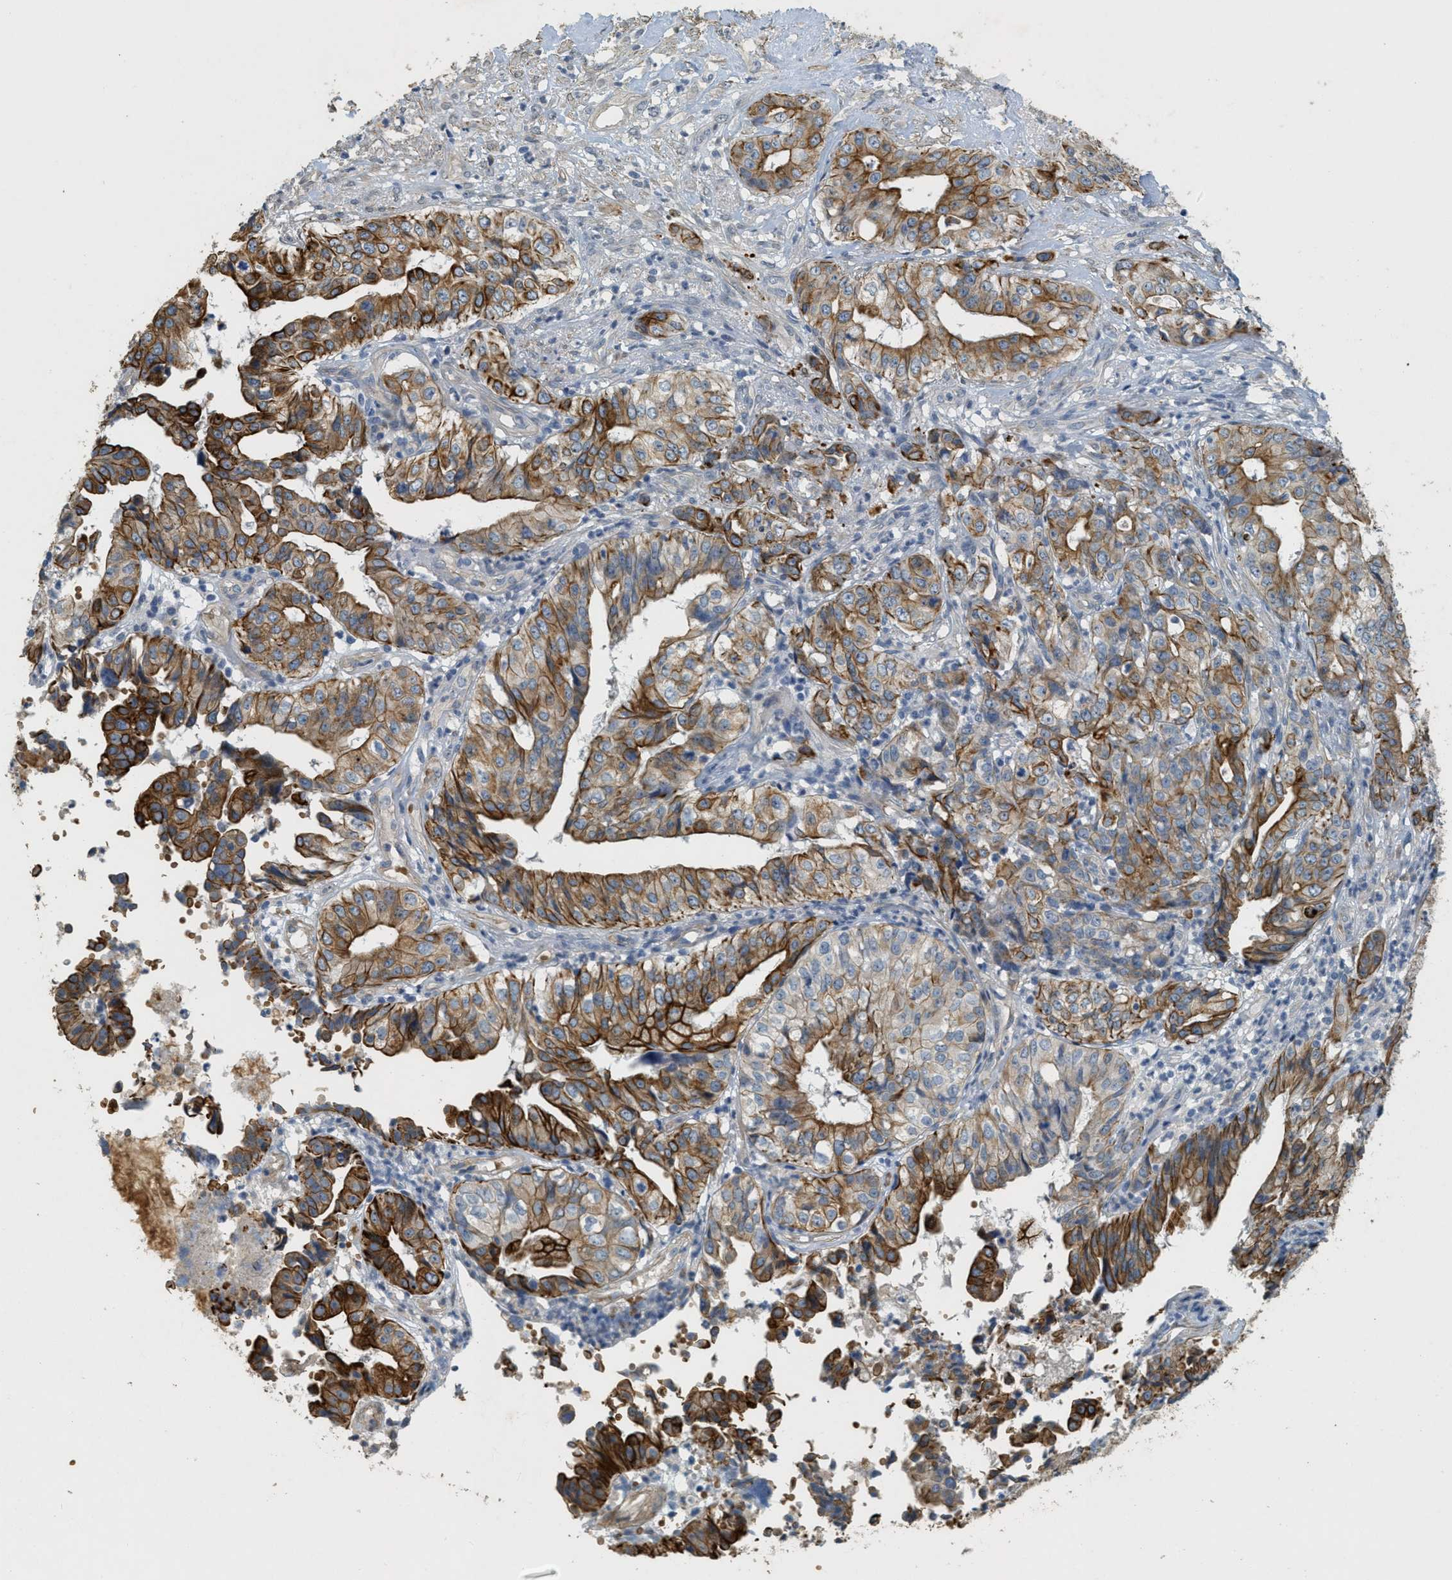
{"staining": {"intensity": "strong", "quantity": ">75%", "location": "cytoplasmic/membranous"}, "tissue": "liver cancer", "cell_type": "Tumor cells", "image_type": "cancer", "snomed": [{"axis": "morphology", "description": "Cholangiocarcinoma"}, {"axis": "topography", "description": "Liver"}], "caption": "Brown immunohistochemical staining in cholangiocarcinoma (liver) reveals strong cytoplasmic/membranous positivity in approximately >75% of tumor cells. The staining was performed using DAB to visualize the protein expression in brown, while the nuclei were stained in blue with hematoxylin (Magnification: 20x).", "gene": "MRS2", "patient": {"sex": "female", "age": 61}}